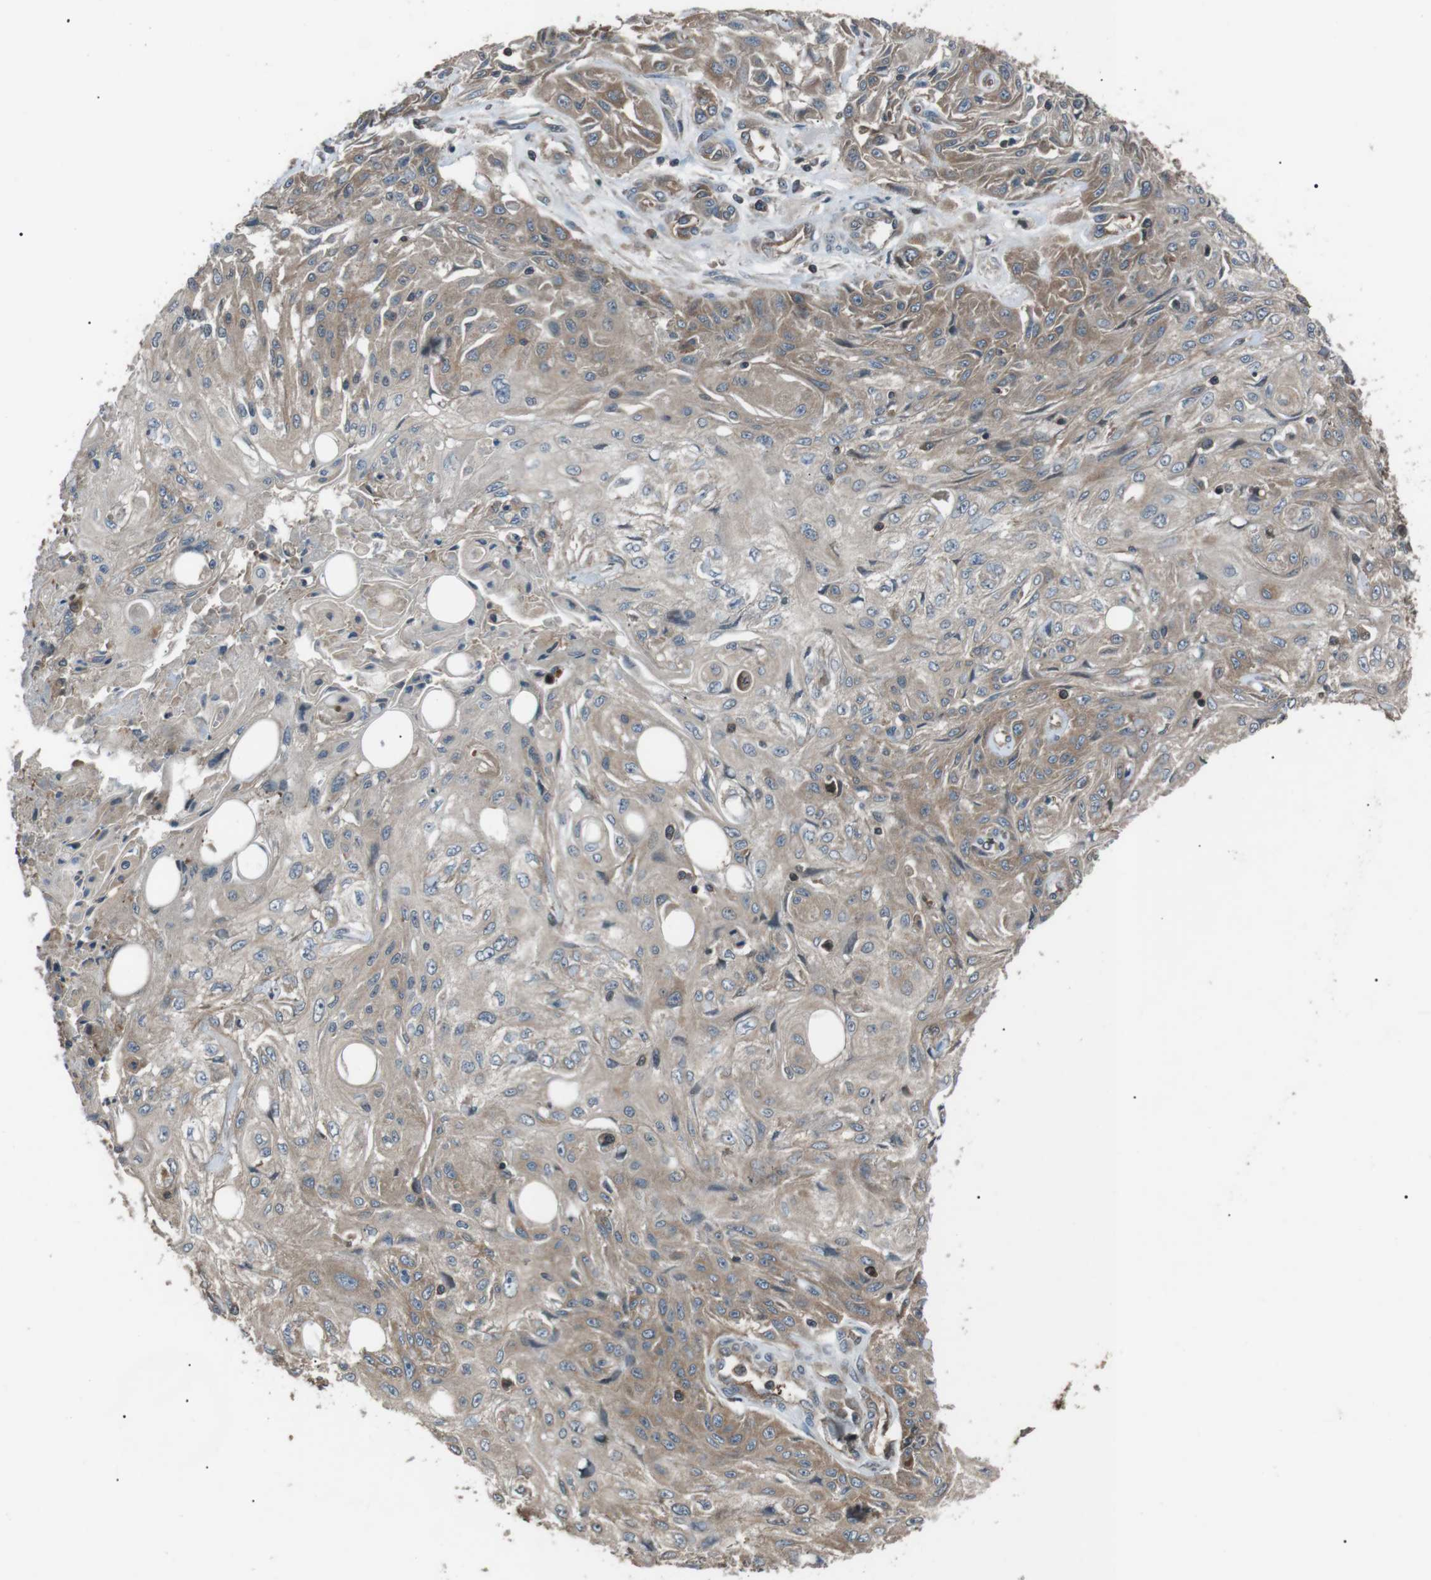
{"staining": {"intensity": "moderate", "quantity": "25%-75%", "location": "cytoplasmic/membranous"}, "tissue": "skin cancer", "cell_type": "Tumor cells", "image_type": "cancer", "snomed": [{"axis": "morphology", "description": "Squamous cell carcinoma, NOS"}, {"axis": "topography", "description": "Skin"}], "caption": "DAB immunohistochemical staining of human skin squamous cell carcinoma reveals moderate cytoplasmic/membranous protein positivity in about 25%-75% of tumor cells.", "gene": "GPR161", "patient": {"sex": "male", "age": 75}}